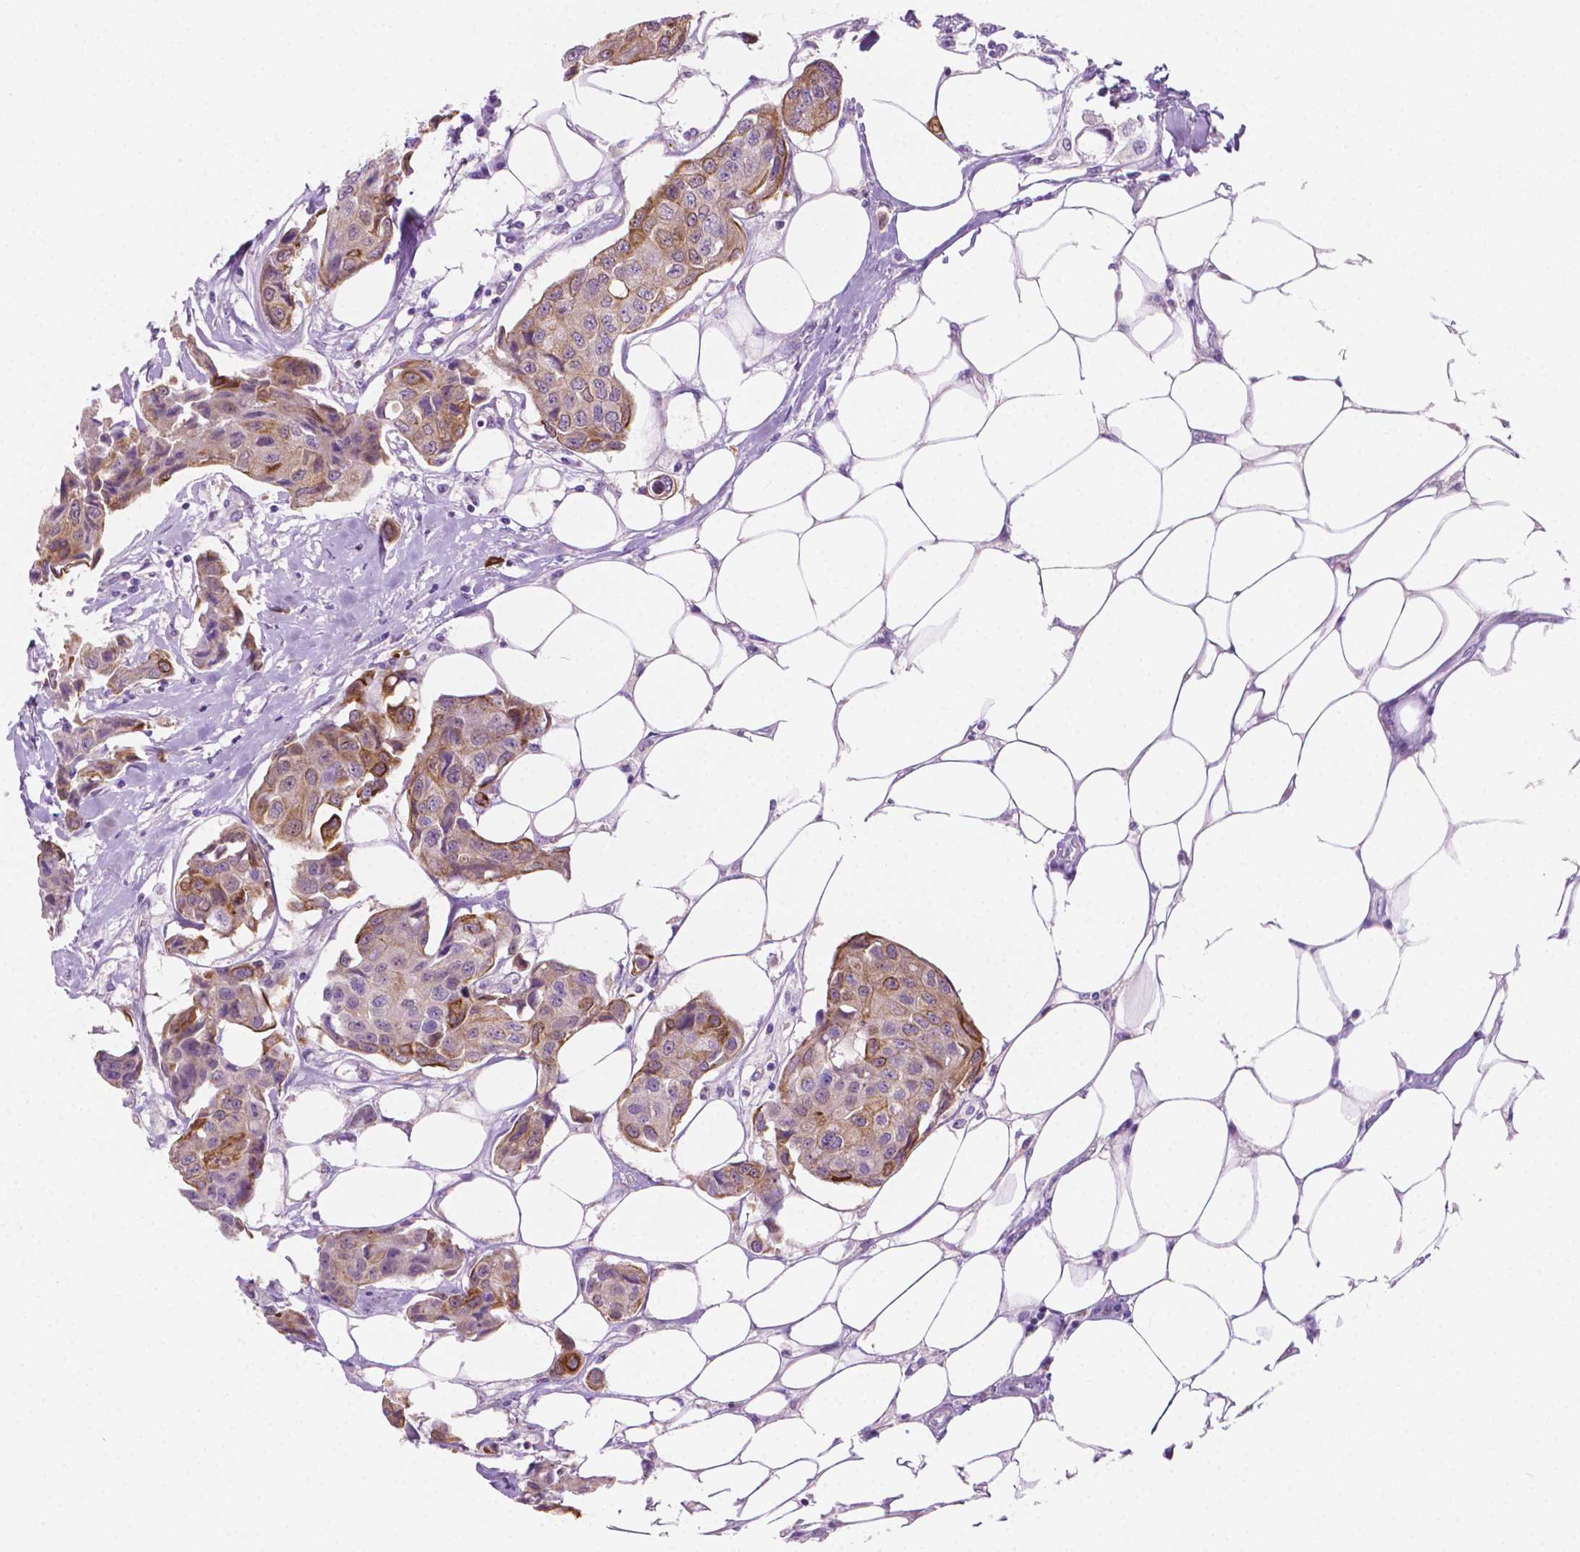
{"staining": {"intensity": "weak", "quantity": "25%-75%", "location": "cytoplasmic/membranous"}, "tissue": "breast cancer", "cell_type": "Tumor cells", "image_type": "cancer", "snomed": [{"axis": "morphology", "description": "Duct carcinoma"}, {"axis": "topography", "description": "Breast"}, {"axis": "topography", "description": "Lymph node"}], "caption": "Immunohistochemistry staining of breast cancer (invasive ductal carcinoma), which demonstrates low levels of weak cytoplasmic/membranous expression in about 25%-75% of tumor cells indicating weak cytoplasmic/membranous protein expression. The staining was performed using DAB (3,3'-diaminobenzidine) (brown) for protein detection and nuclei were counterstained in hematoxylin (blue).", "gene": "EPPK1", "patient": {"sex": "female", "age": 80}}